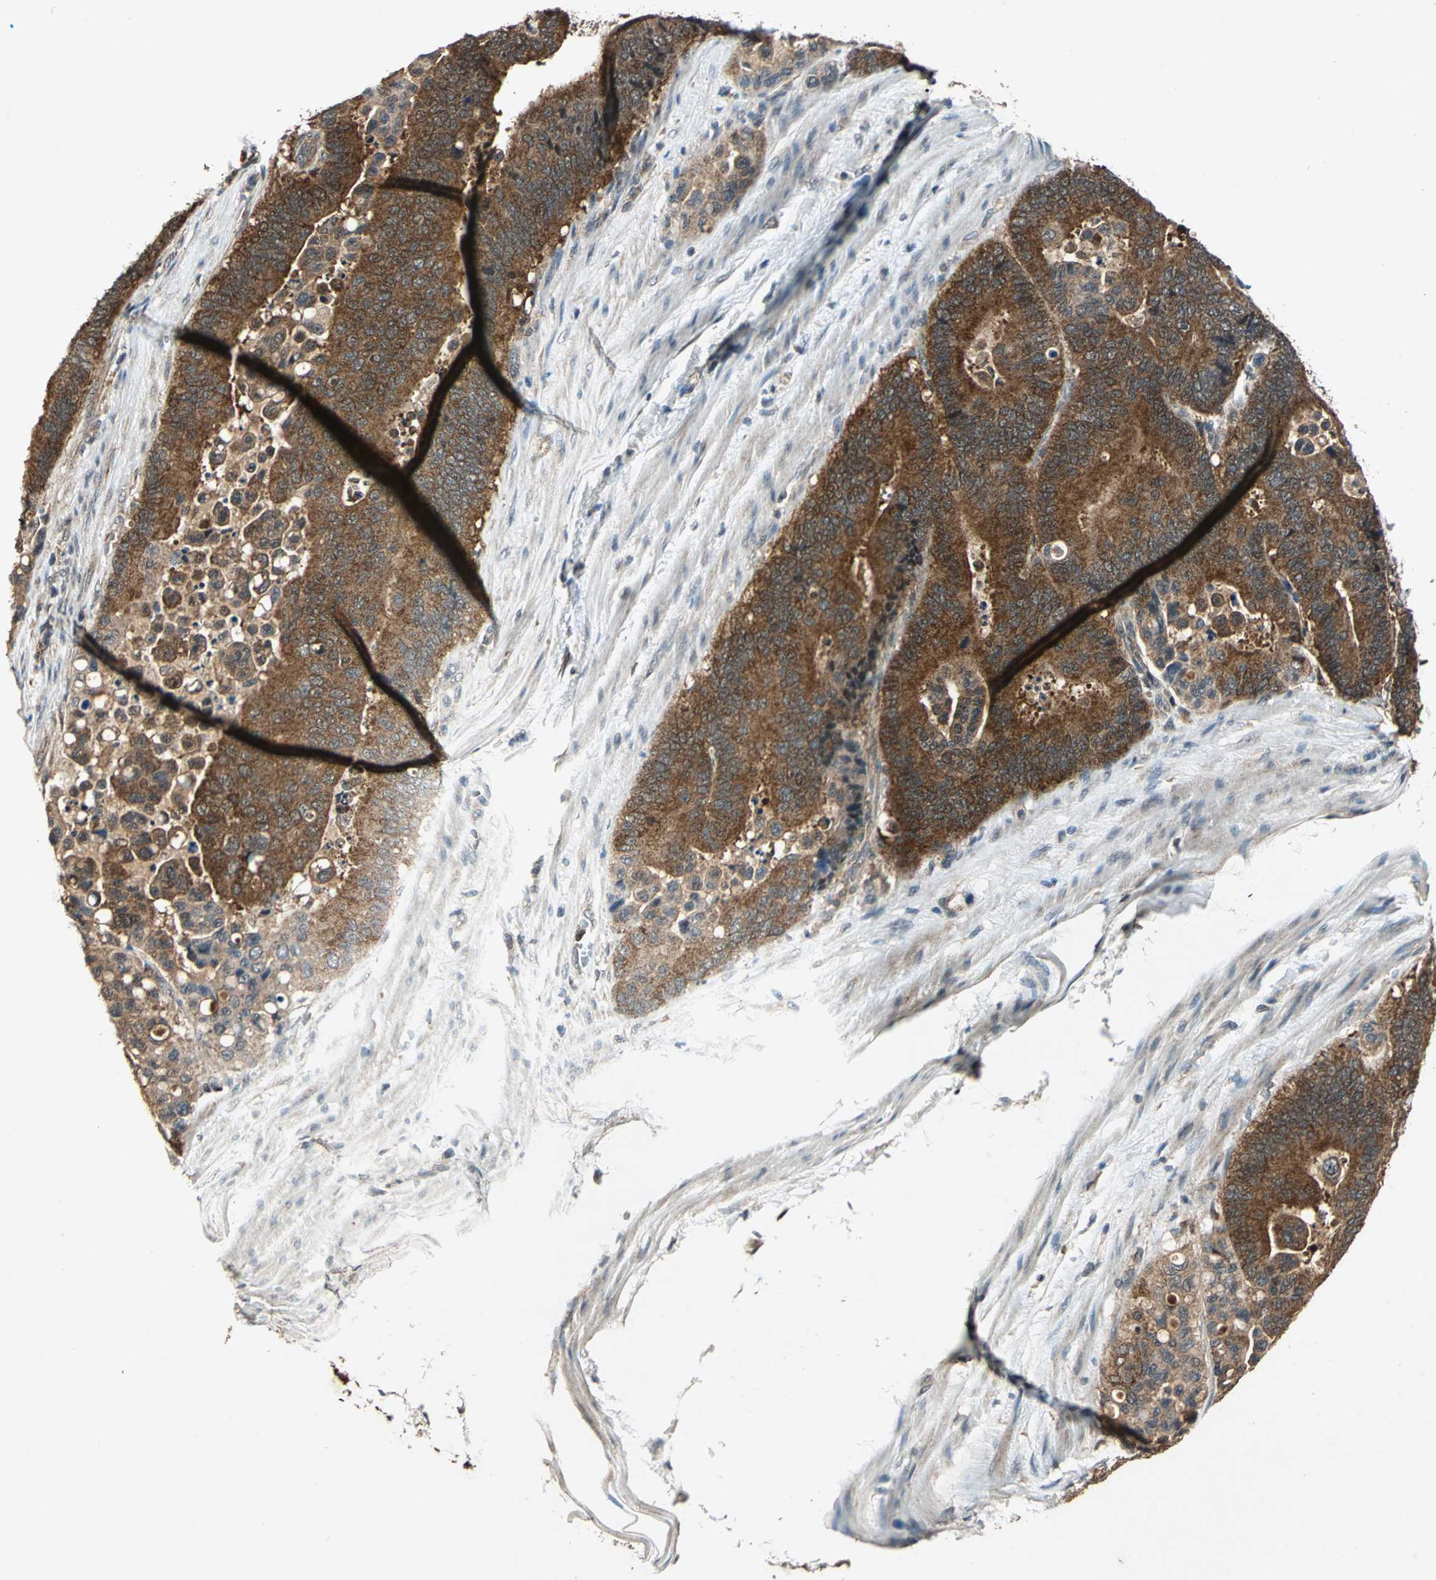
{"staining": {"intensity": "strong", "quantity": ">75%", "location": "cytoplasmic/membranous"}, "tissue": "colorectal cancer", "cell_type": "Tumor cells", "image_type": "cancer", "snomed": [{"axis": "morphology", "description": "Normal tissue, NOS"}, {"axis": "morphology", "description": "Adenocarcinoma, NOS"}, {"axis": "topography", "description": "Colon"}], "caption": "A histopathology image of adenocarcinoma (colorectal) stained for a protein reveals strong cytoplasmic/membranous brown staining in tumor cells. (brown staining indicates protein expression, while blue staining denotes nuclei).", "gene": "AHSA1", "patient": {"sex": "male", "age": 82}}